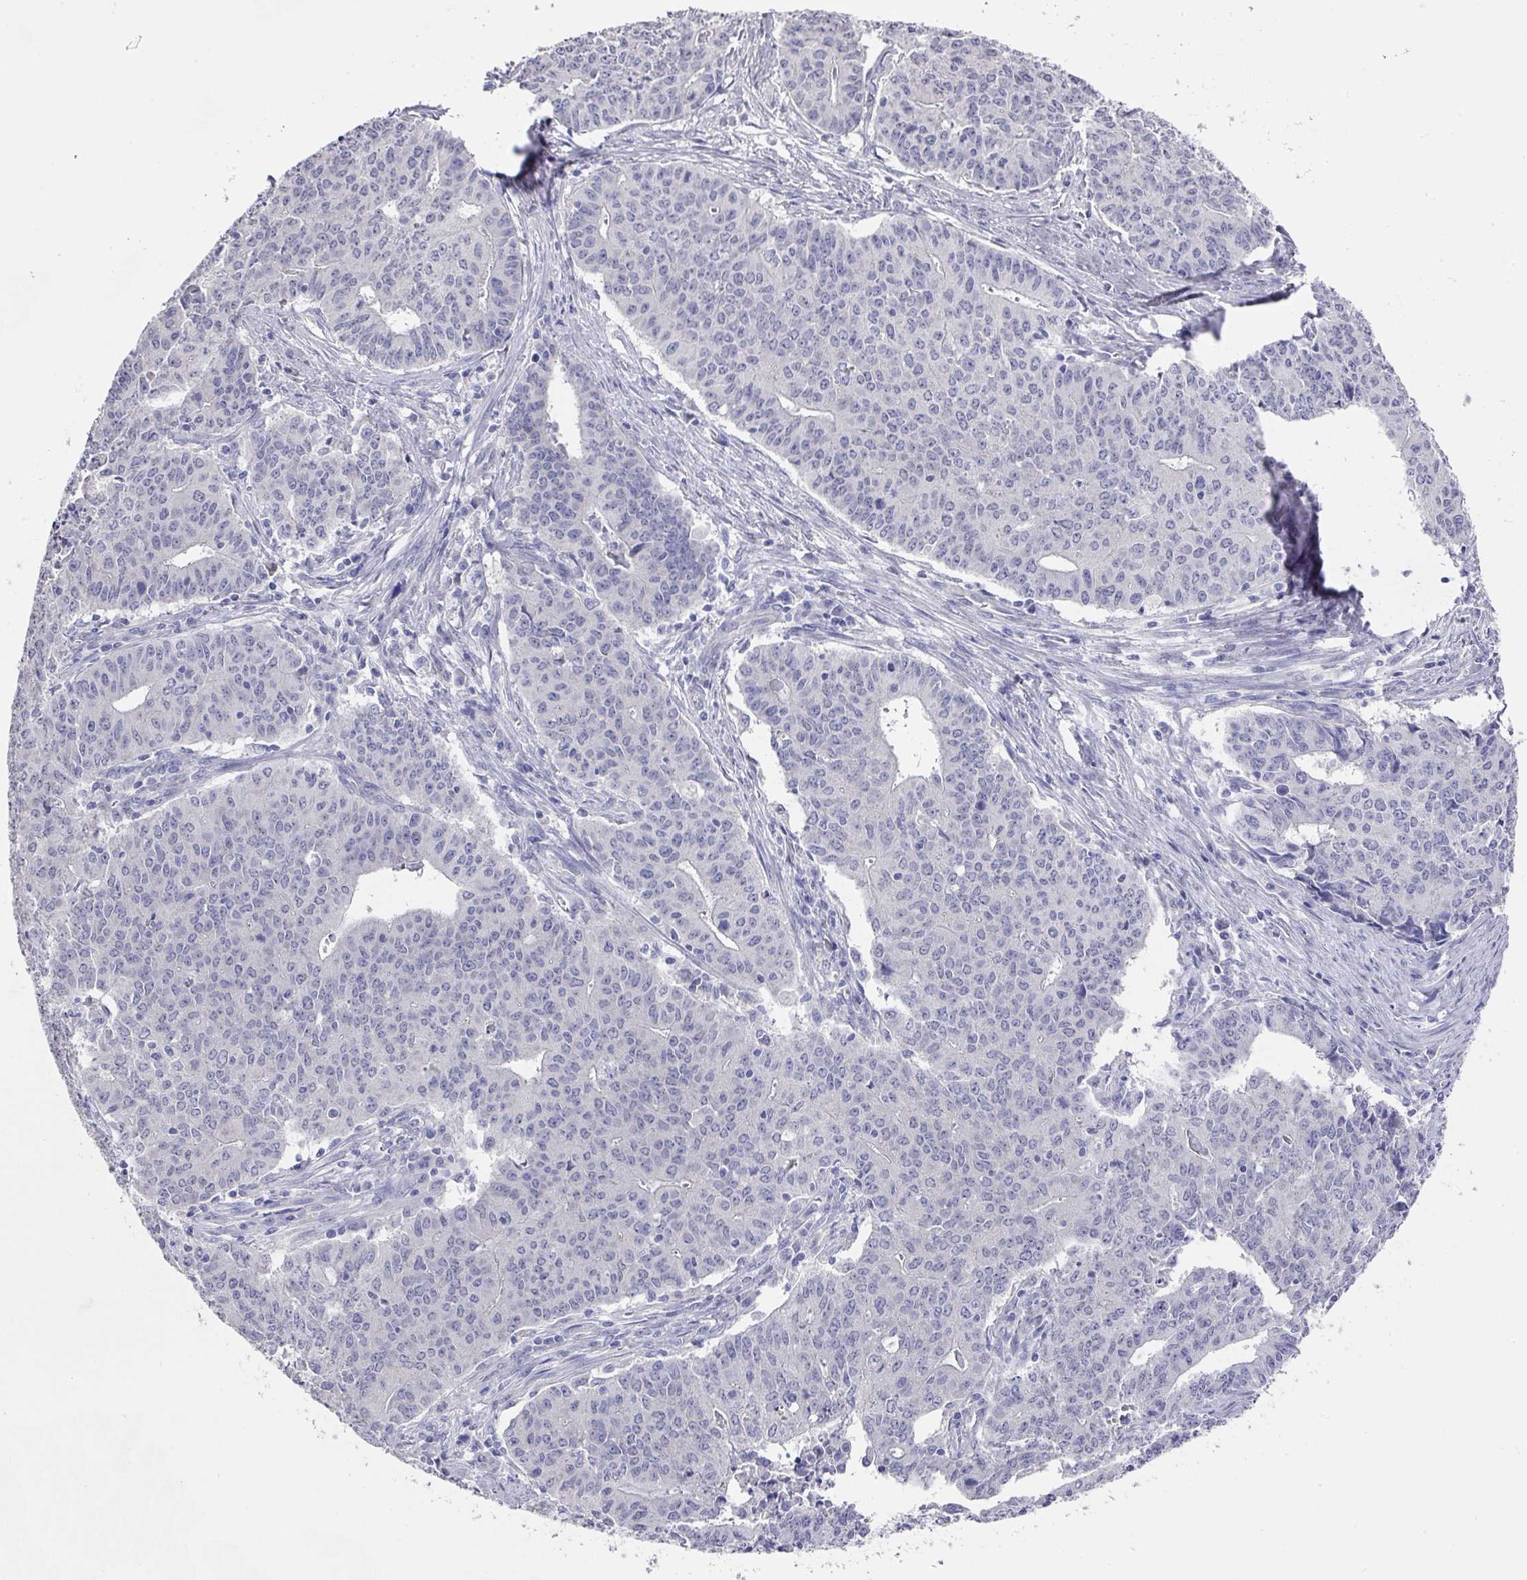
{"staining": {"intensity": "negative", "quantity": "none", "location": "none"}, "tissue": "endometrial cancer", "cell_type": "Tumor cells", "image_type": "cancer", "snomed": [{"axis": "morphology", "description": "Adenocarcinoma, NOS"}, {"axis": "topography", "description": "Endometrium"}], "caption": "A photomicrograph of human adenocarcinoma (endometrial) is negative for staining in tumor cells.", "gene": "DAZL", "patient": {"sex": "female", "age": 59}}